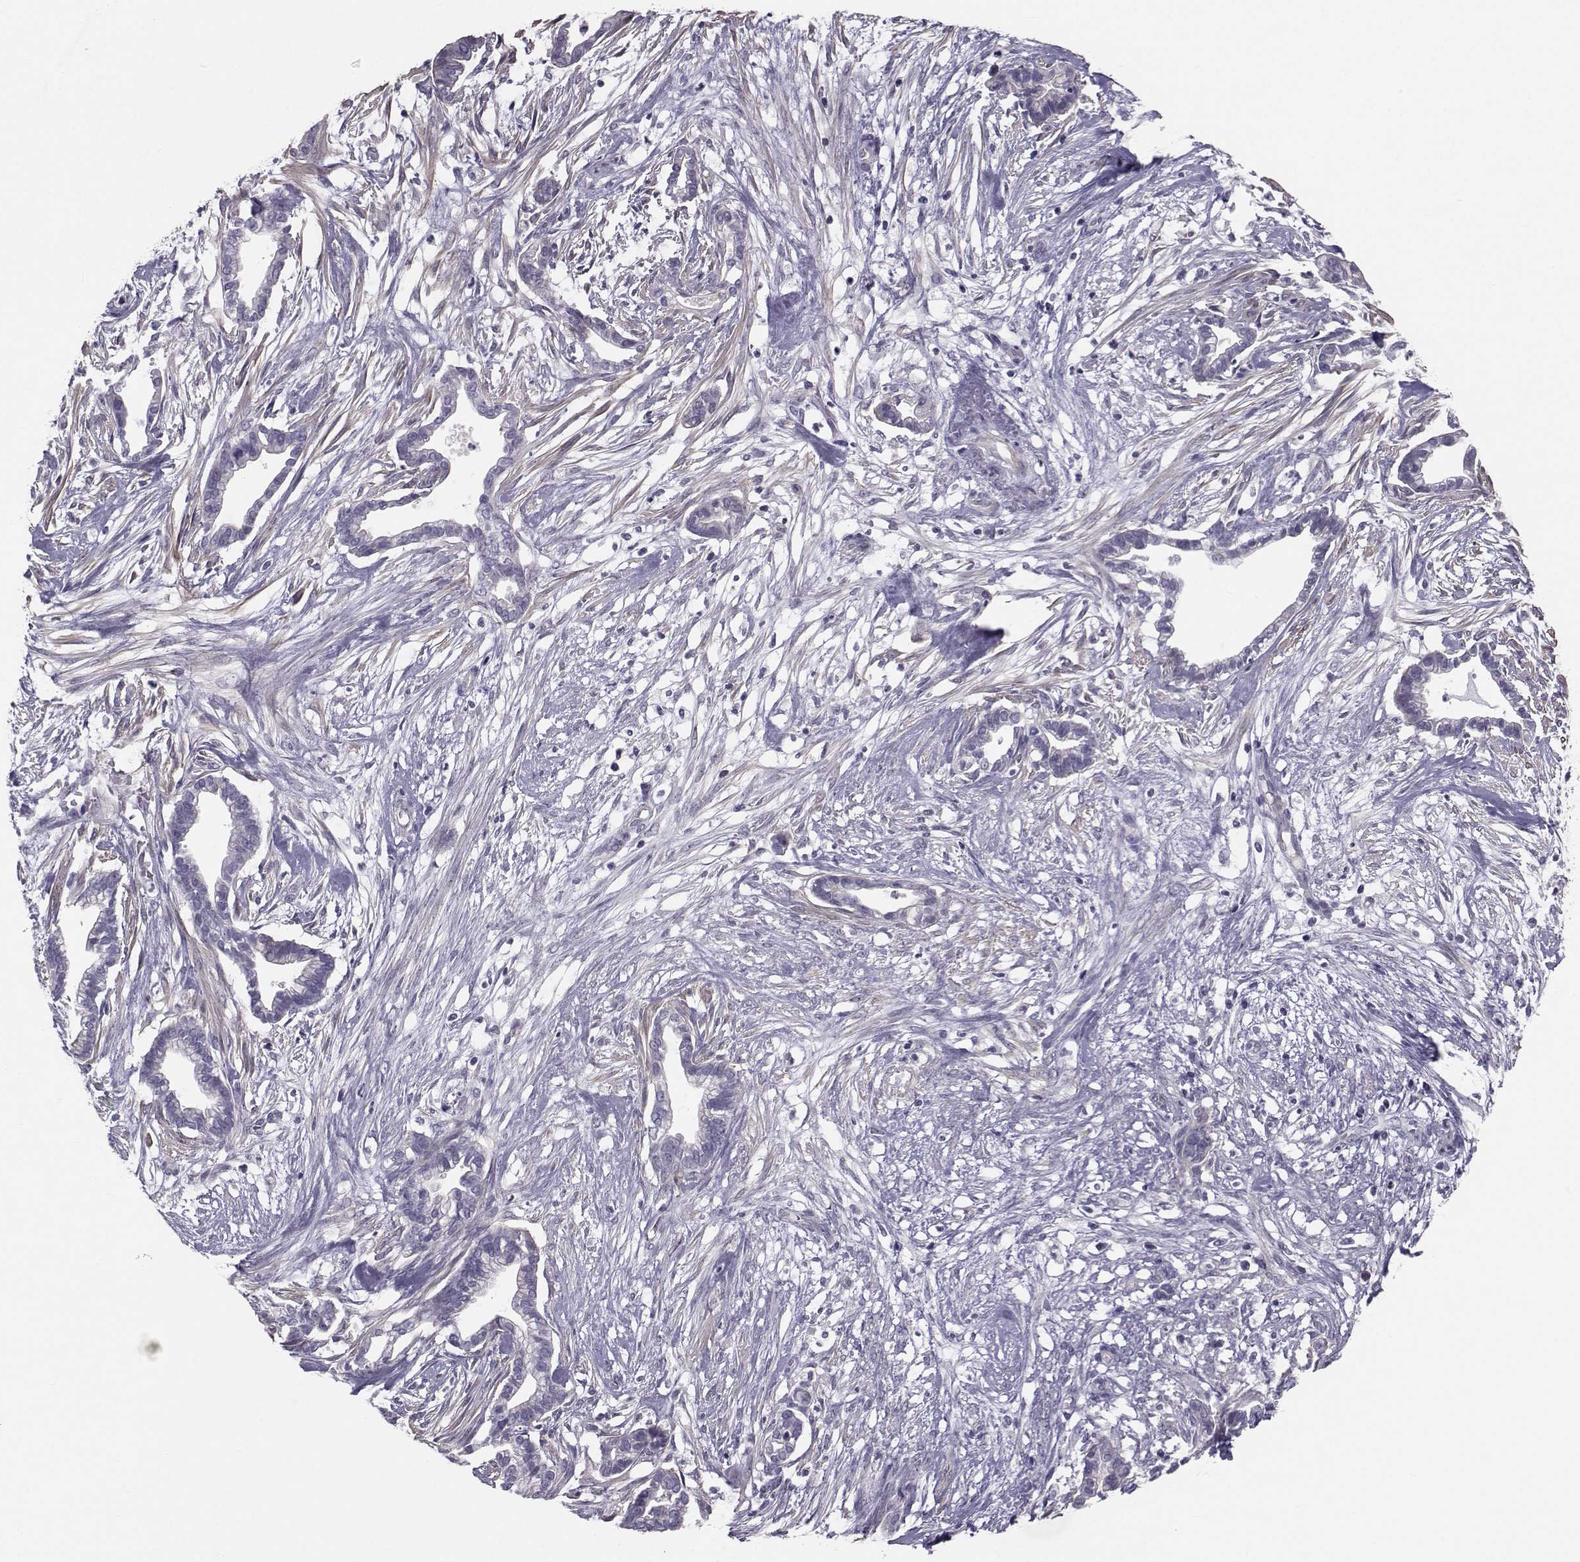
{"staining": {"intensity": "negative", "quantity": "none", "location": "none"}, "tissue": "cervical cancer", "cell_type": "Tumor cells", "image_type": "cancer", "snomed": [{"axis": "morphology", "description": "Adenocarcinoma, NOS"}, {"axis": "topography", "description": "Cervix"}], "caption": "High magnification brightfield microscopy of cervical adenocarcinoma stained with DAB (3,3'-diaminobenzidine) (brown) and counterstained with hematoxylin (blue): tumor cells show no significant expression.", "gene": "GARIN3", "patient": {"sex": "female", "age": 62}}